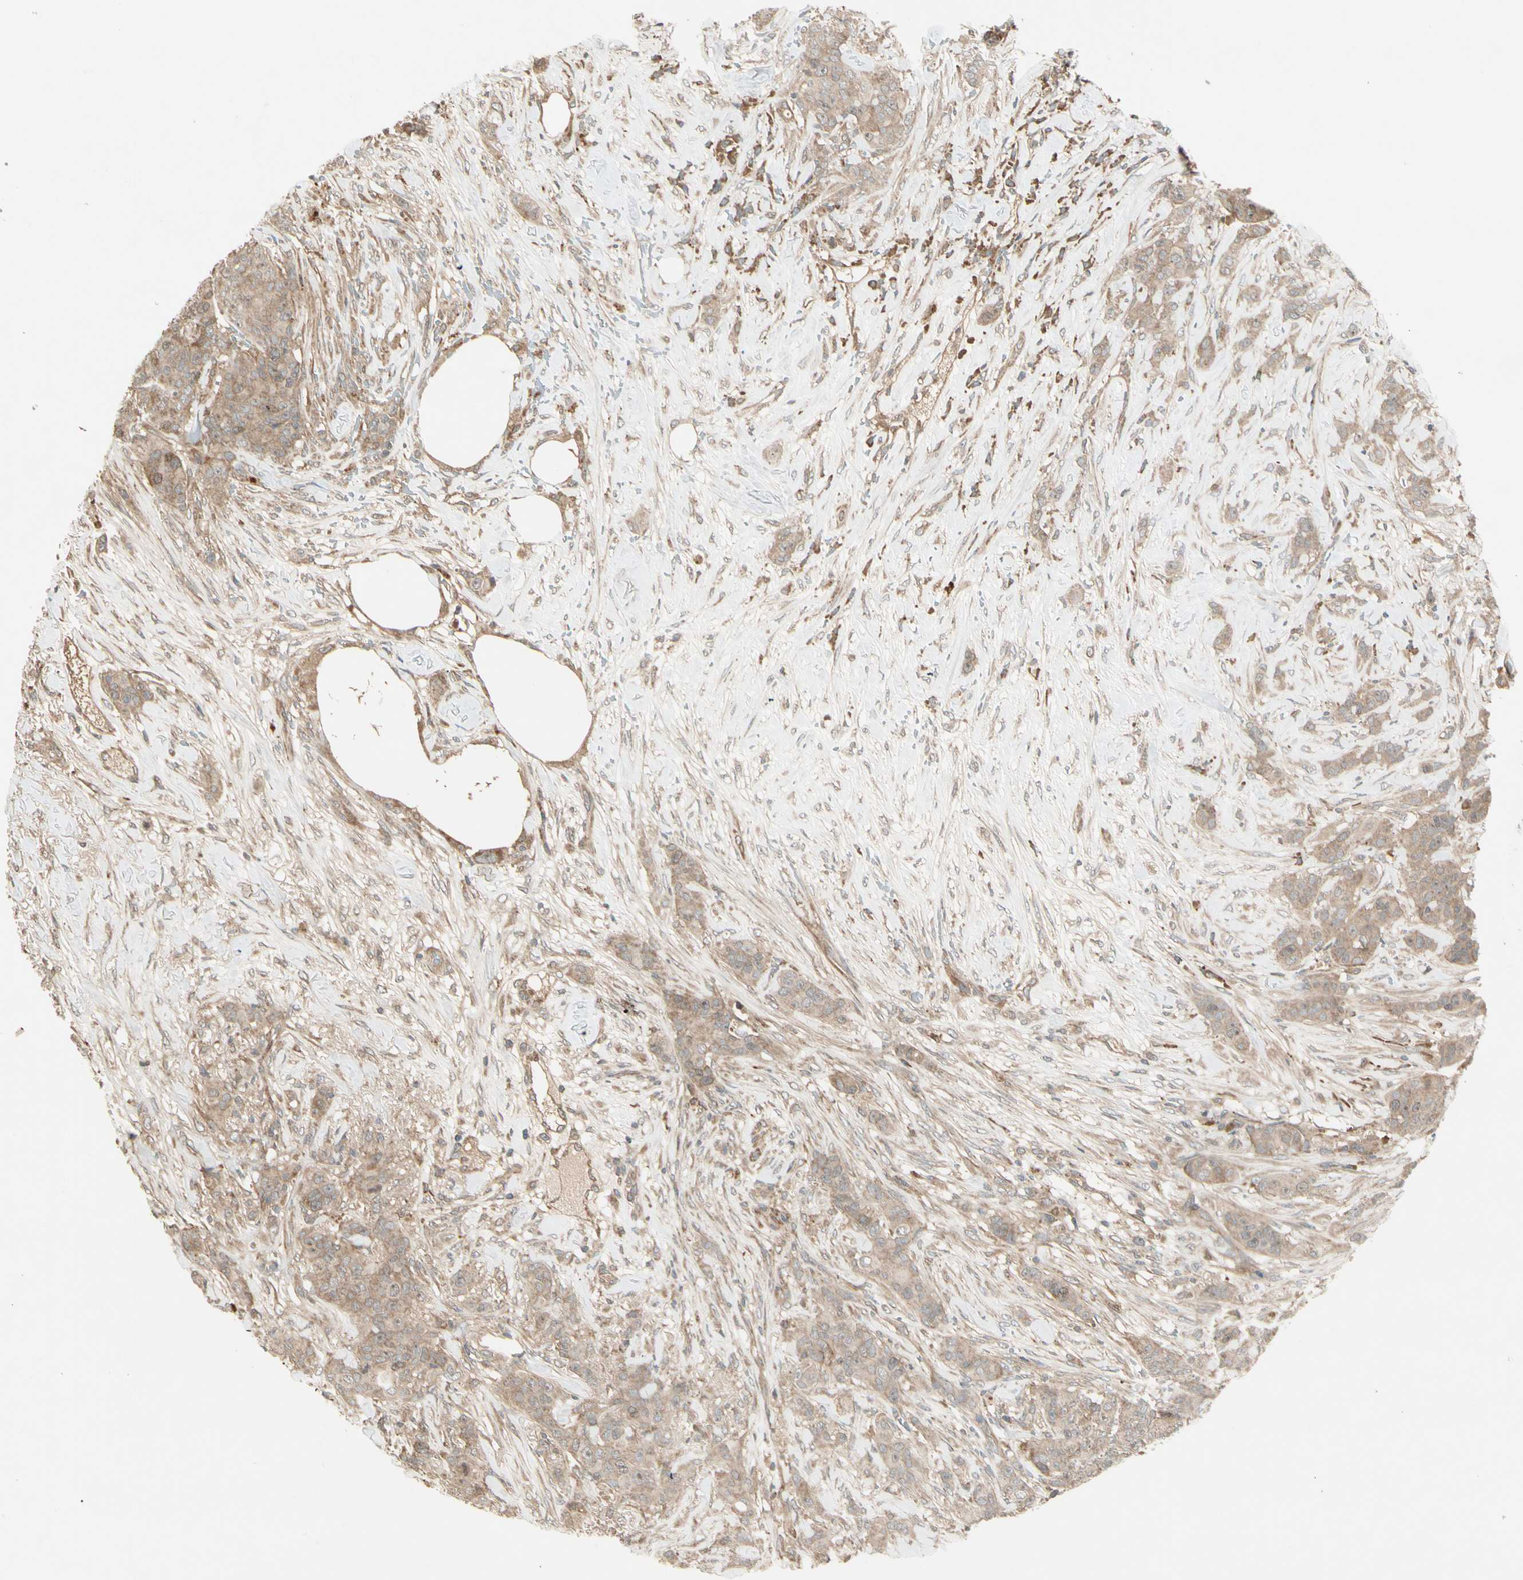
{"staining": {"intensity": "weak", "quantity": ">75%", "location": "cytoplasmic/membranous"}, "tissue": "breast cancer", "cell_type": "Tumor cells", "image_type": "cancer", "snomed": [{"axis": "morphology", "description": "Duct carcinoma"}, {"axis": "topography", "description": "Breast"}], "caption": "Tumor cells exhibit weak cytoplasmic/membranous positivity in approximately >75% of cells in breast invasive ductal carcinoma. The staining was performed using DAB to visualize the protein expression in brown, while the nuclei were stained in blue with hematoxylin (Magnification: 20x).", "gene": "ACVR1C", "patient": {"sex": "female", "age": 40}}